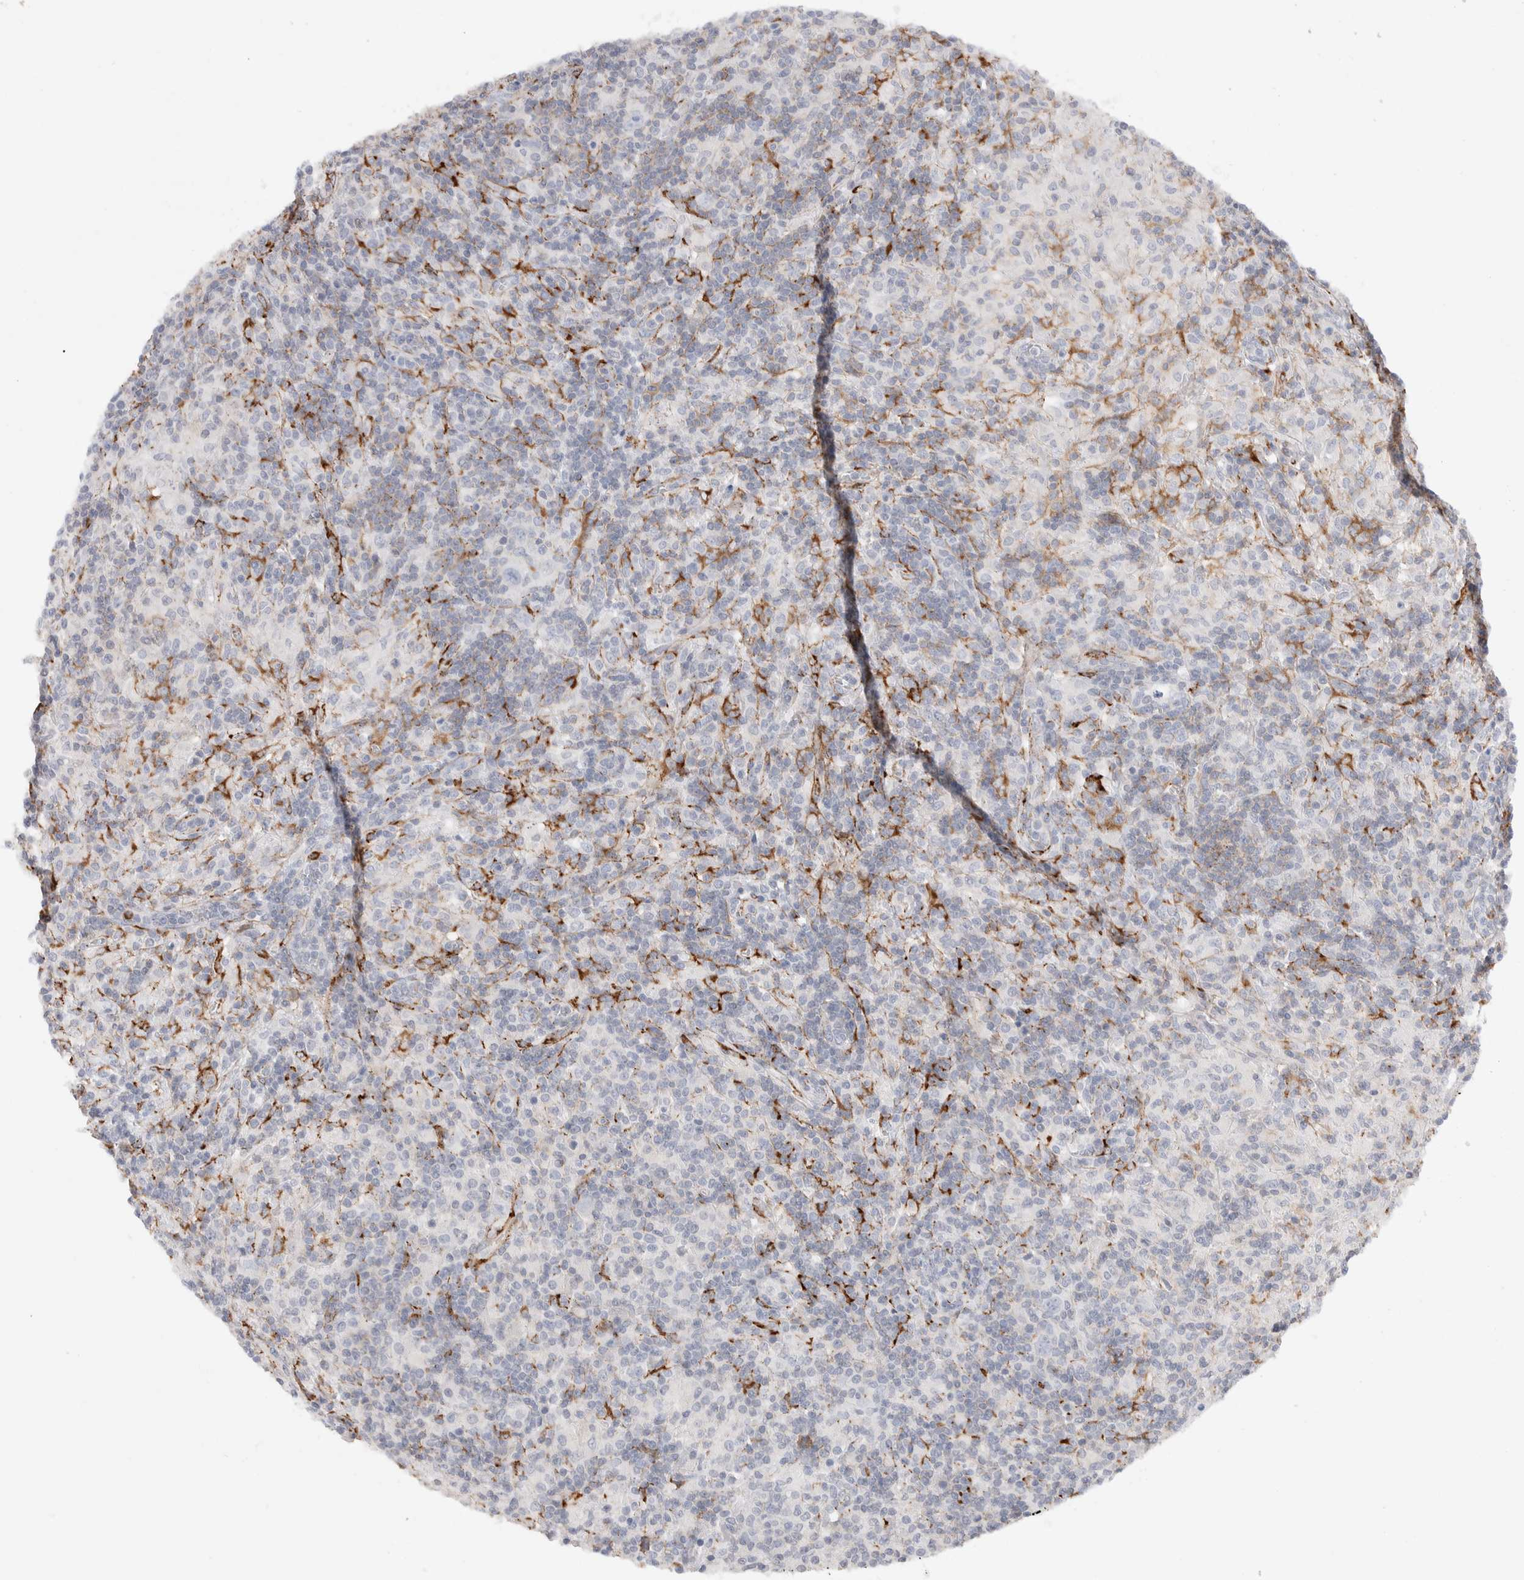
{"staining": {"intensity": "negative", "quantity": "none", "location": "none"}, "tissue": "lymphoma", "cell_type": "Tumor cells", "image_type": "cancer", "snomed": [{"axis": "morphology", "description": "Hodgkin's disease, NOS"}, {"axis": "topography", "description": "Lymph node"}], "caption": "The histopathology image reveals no significant expression in tumor cells of Hodgkin's disease.", "gene": "SEPTIN4", "patient": {"sex": "male", "age": 70}}